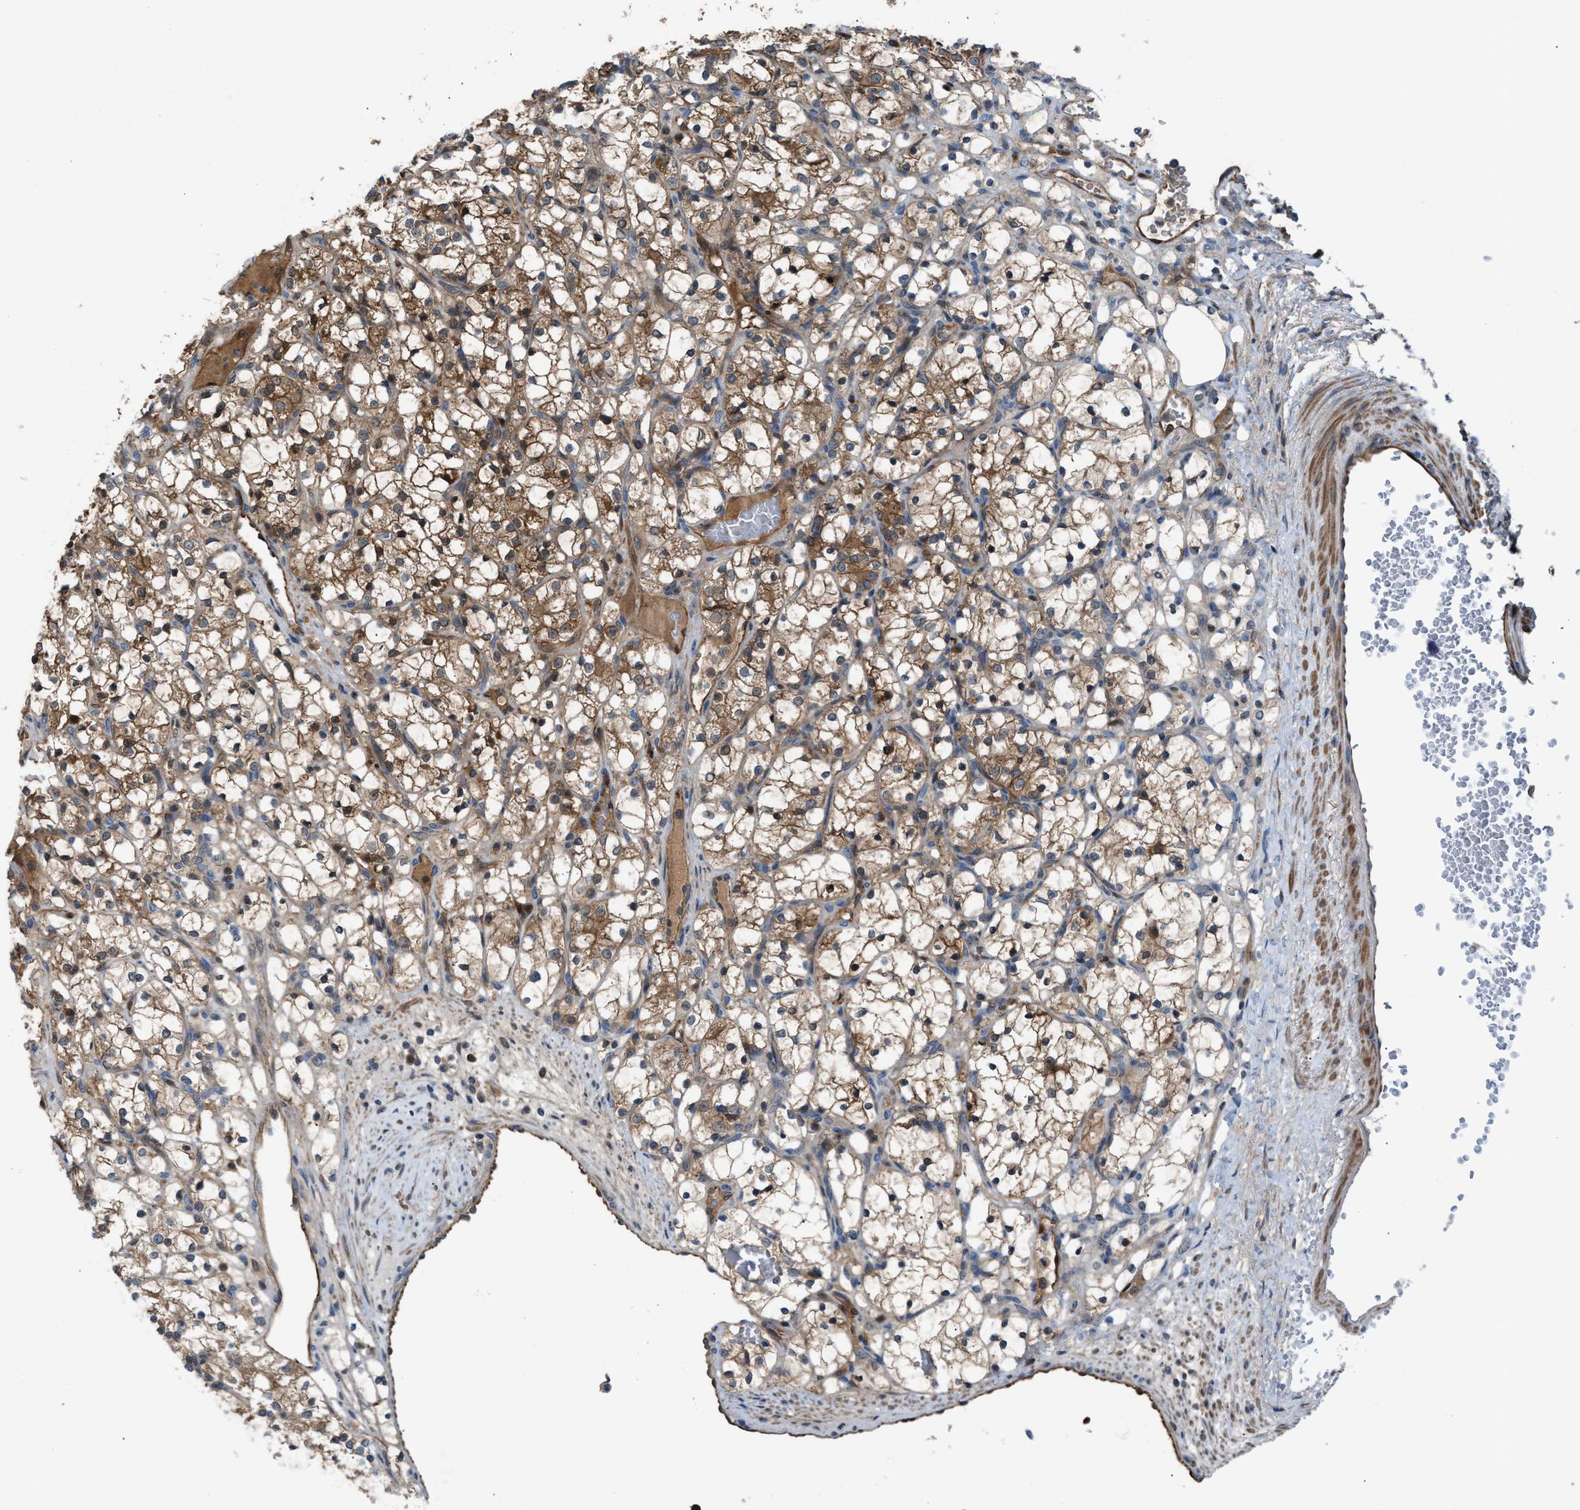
{"staining": {"intensity": "moderate", "quantity": ">75%", "location": "cytoplasmic/membranous"}, "tissue": "renal cancer", "cell_type": "Tumor cells", "image_type": "cancer", "snomed": [{"axis": "morphology", "description": "Adenocarcinoma, NOS"}, {"axis": "topography", "description": "Kidney"}], "caption": "A brown stain highlights moderate cytoplasmic/membranous positivity of a protein in renal cancer (adenocarcinoma) tumor cells.", "gene": "TPK1", "patient": {"sex": "female", "age": 69}}